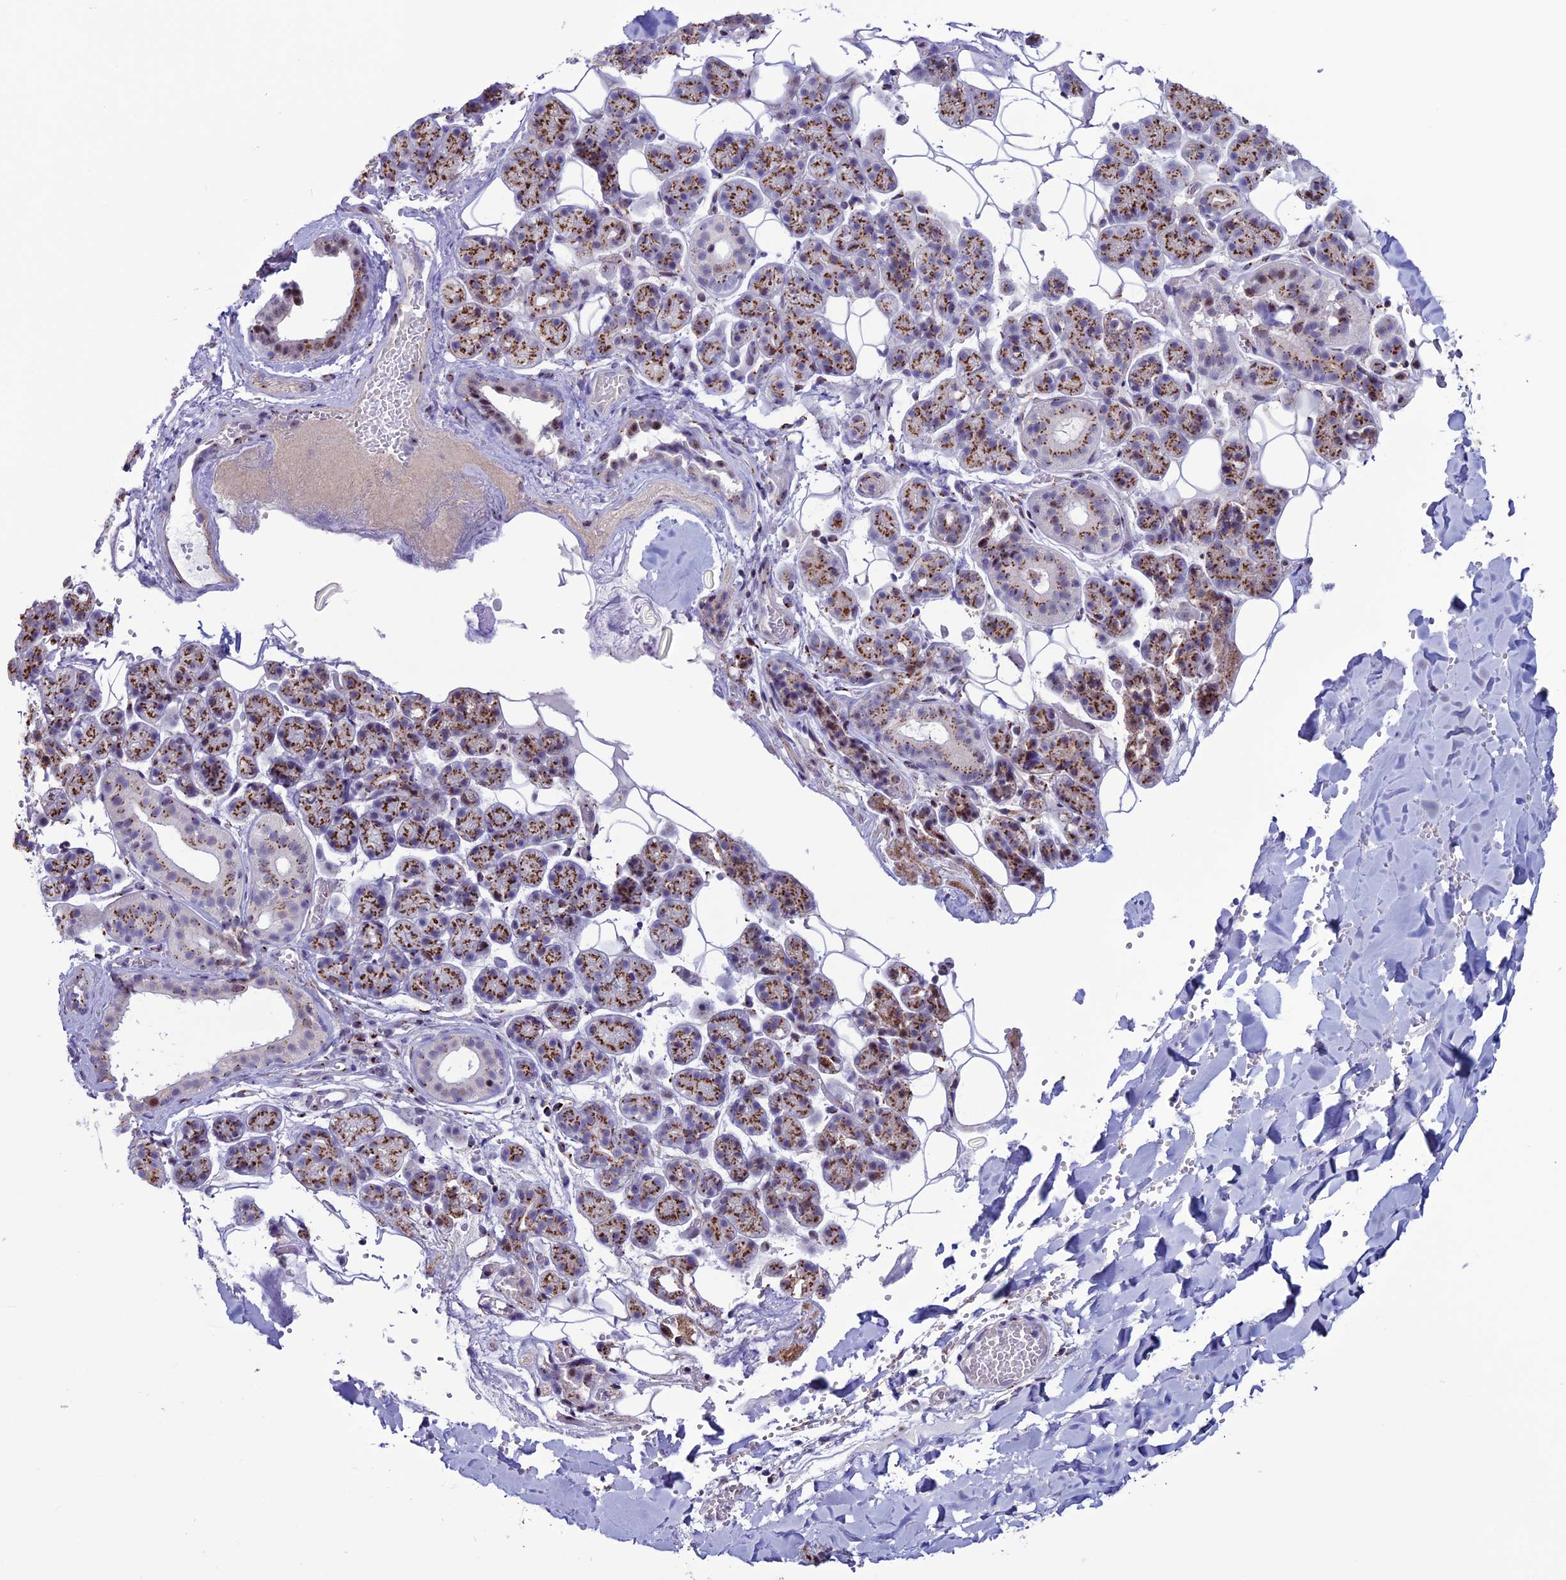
{"staining": {"intensity": "strong", "quantity": ">75%", "location": "cytoplasmic/membranous"}, "tissue": "salivary gland", "cell_type": "Glandular cells", "image_type": "normal", "snomed": [{"axis": "morphology", "description": "Normal tissue, NOS"}, {"axis": "topography", "description": "Salivary gland"}], "caption": "Immunohistochemistry photomicrograph of unremarkable human salivary gland stained for a protein (brown), which demonstrates high levels of strong cytoplasmic/membranous staining in approximately >75% of glandular cells.", "gene": "PLEKHA4", "patient": {"sex": "female", "age": 33}}